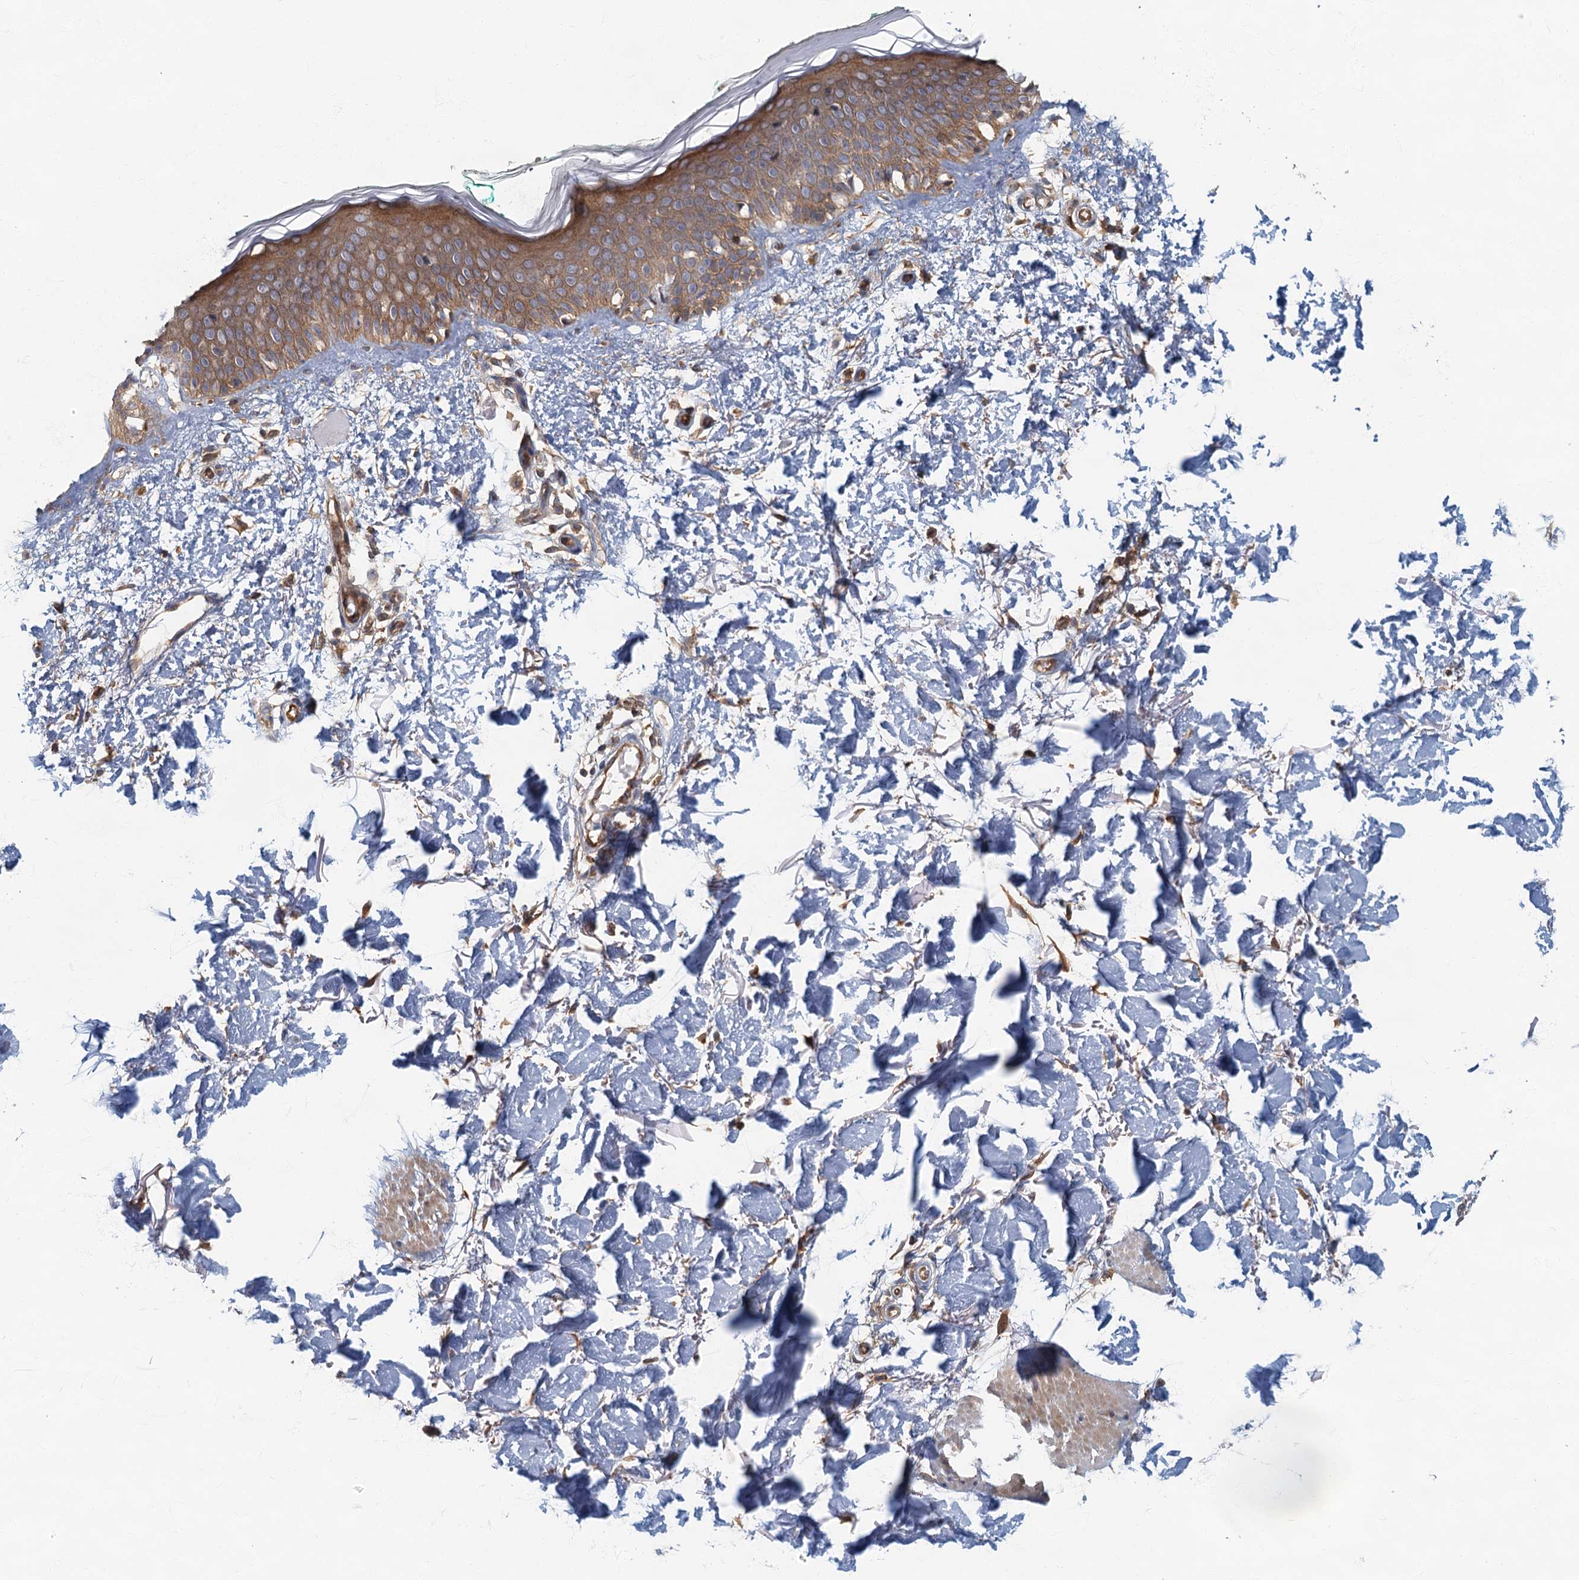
{"staining": {"intensity": "moderate", "quantity": ">75%", "location": "cytoplasmic/membranous"}, "tissue": "skin", "cell_type": "Fibroblasts", "image_type": "normal", "snomed": [{"axis": "morphology", "description": "Normal tissue, NOS"}, {"axis": "topography", "description": "Skin"}], "caption": "Fibroblasts exhibit medium levels of moderate cytoplasmic/membranous expression in approximately >75% of cells in benign human skin.", "gene": "CKAP2L", "patient": {"sex": "male", "age": 62}}